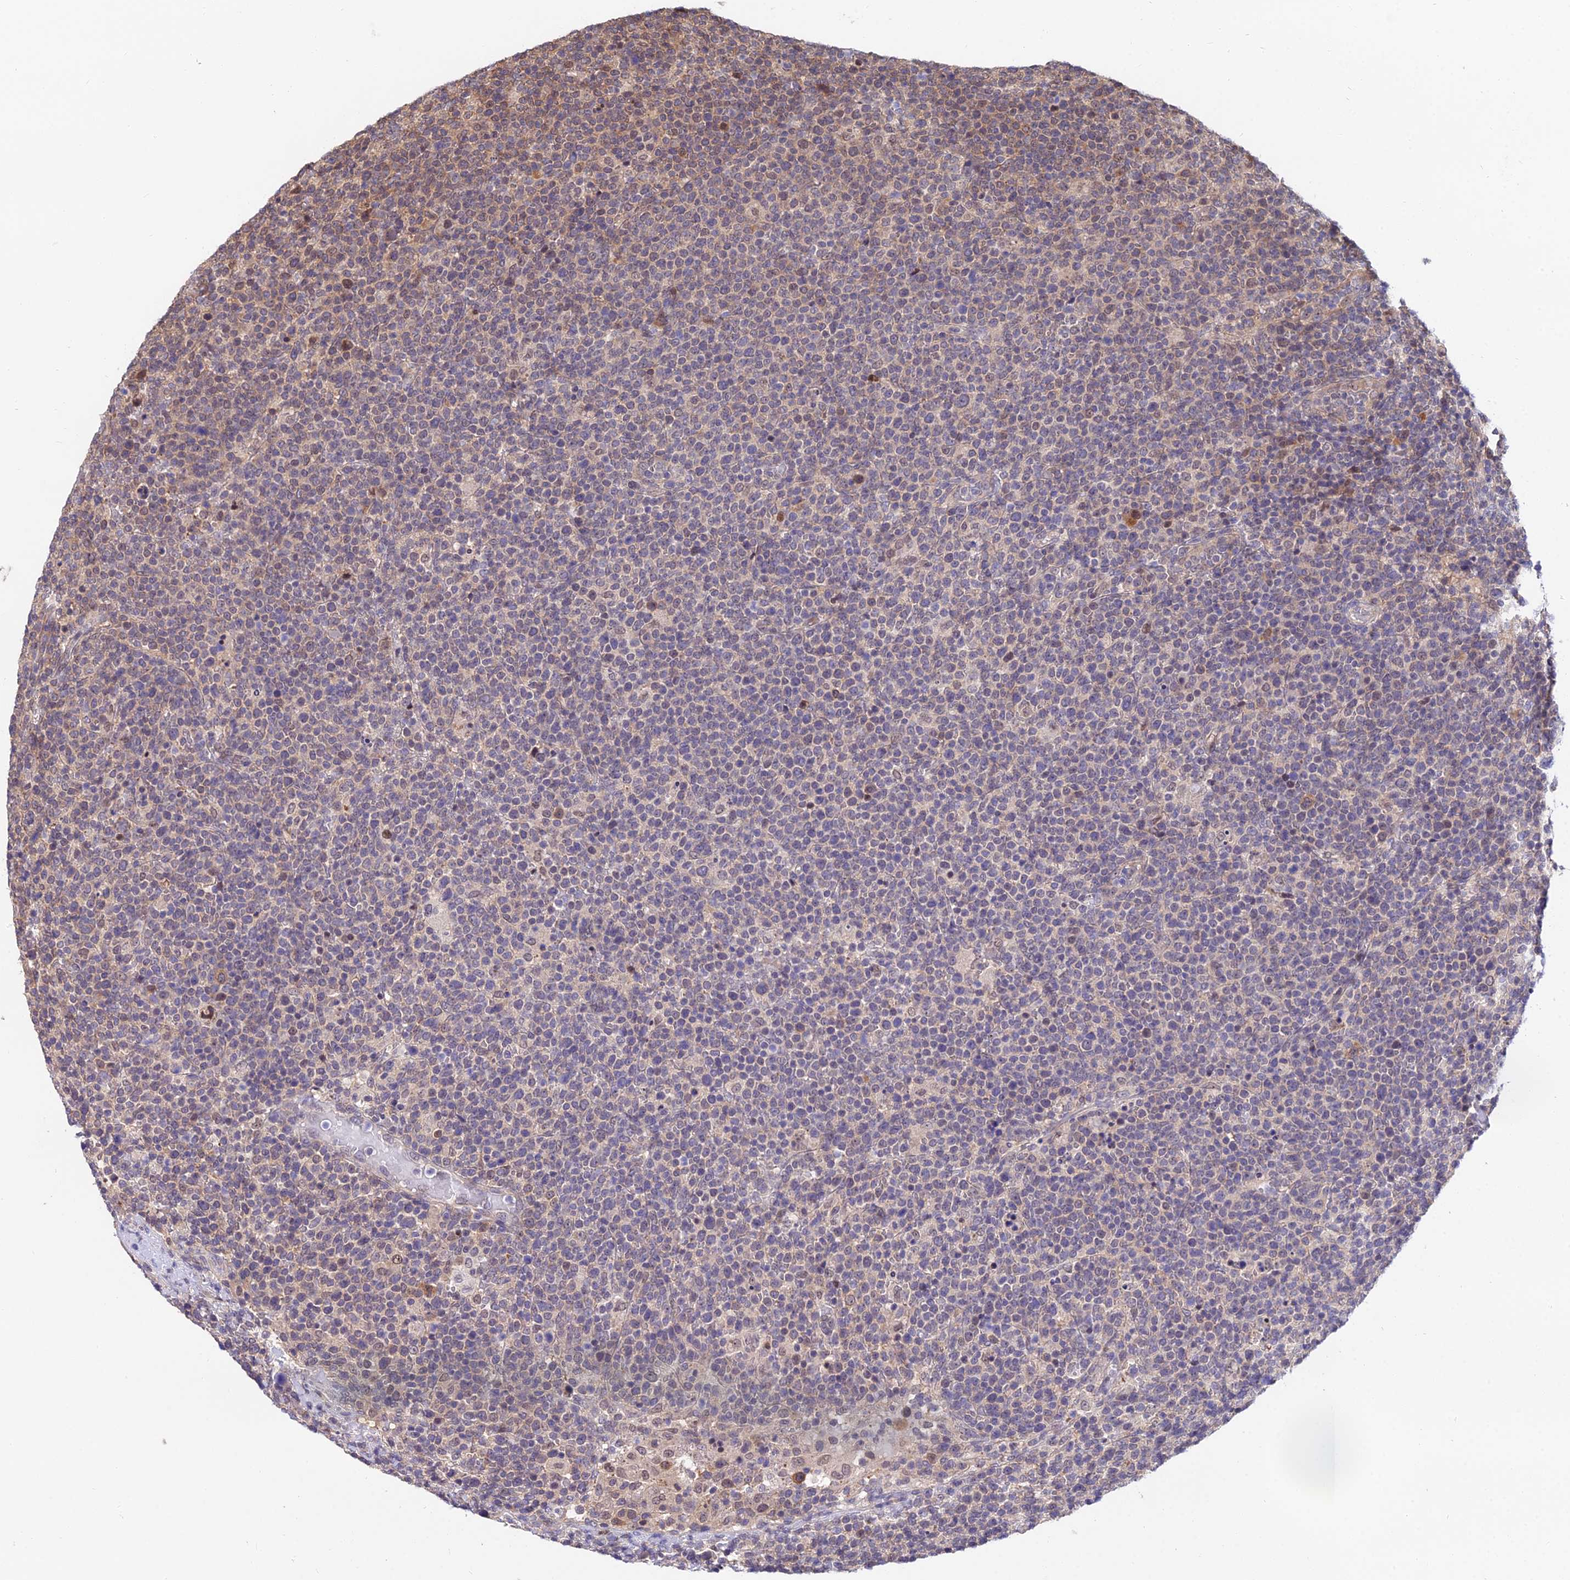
{"staining": {"intensity": "negative", "quantity": "none", "location": "none"}, "tissue": "lymphoma", "cell_type": "Tumor cells", "image_type": "cancer", "snomed": [{"axis": "morphology", "description": "Malignant lymphoma, non-Hodgkin's type, High grade"}, {"axis": "topography", "description": "Lymph node"}], "caption": "An image of lymphoma stained for a protein reveals no brown staining in tumor cells. The staining is performed using DAB (3,3'-diaminobenzidine) brown chromogen with nuclei counter-stained in using hematoxylin.", "gene": "INPP4A", "patient": {"sex": "male", "age": 61}}